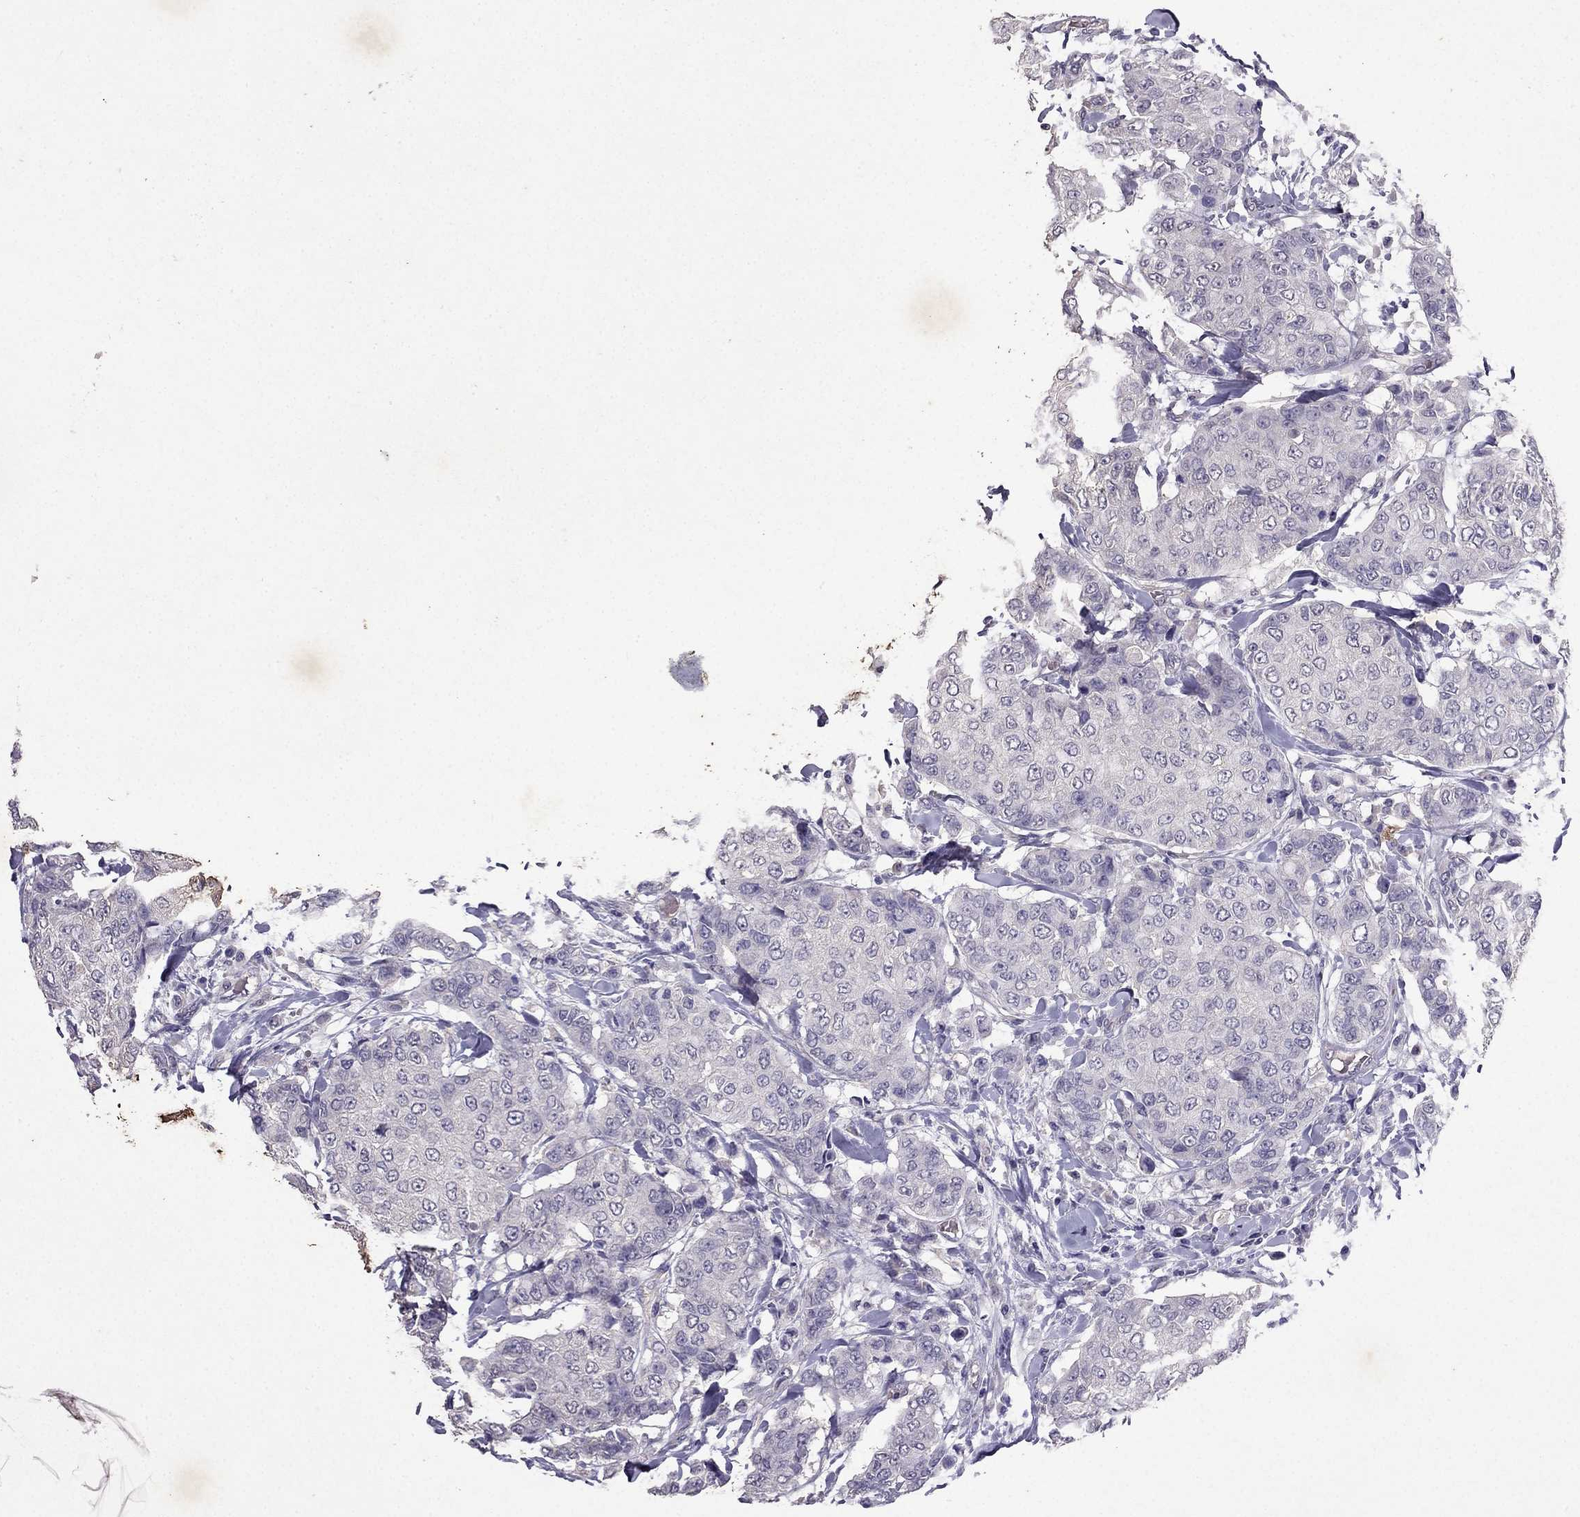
{"staining": {"intensity": "negative", "quantity": "none", "location": "none"}, "tissue": "breast cancer", "cell_type": "Tumor cells", "image_type": "cancer", "snomed": [{"axis": "morphology", "description": "Duct carcinoma"}, {"axis": "topography", "description": "Breast"}], "caption": "Immunohistochemistry (IHC) image of human breast invasive ductal carcinoma stained for a protein (brown), which reveals no positivity in tumor cells.", "gene": "RFLNB", "patient": {"sex": "female", "age": 27}}